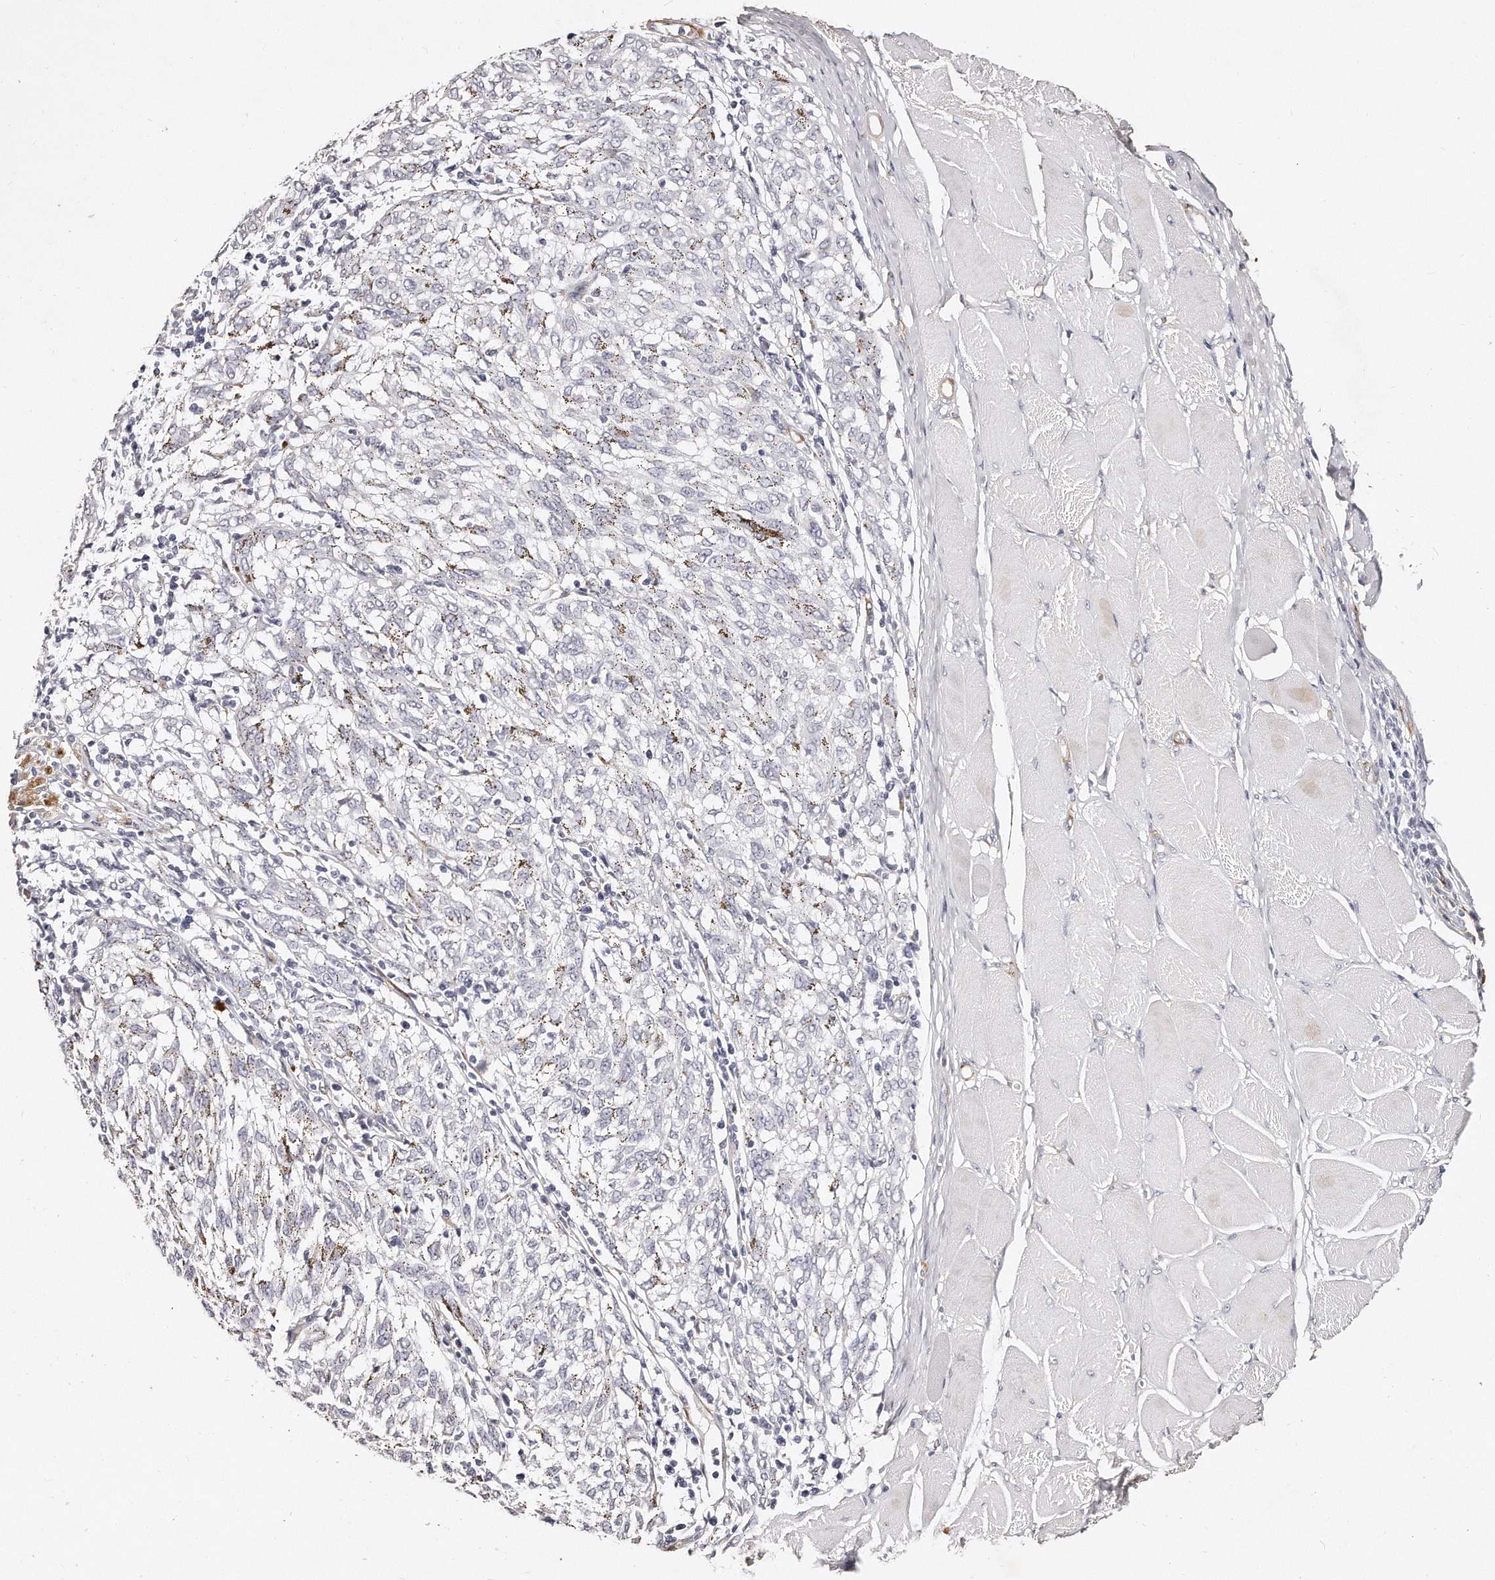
{"staining": {"intensity": "negative", "quantity": "none", "location": "none"}, "tissue": "melanoma", "cell_type": "Tumor cells", "image_type": "cancer", "snomed": [{"axis": "morphology", "description": "Malignant melanoma, NOS"}, {"axis": "topography", "description": "Skin"}], "caption": "Melanoma stained for a protein using immunohistochemistry reveals no positivity tumor cells.", "gene": "LMOD1", "patient": {"sex": "female", "age": 72}}